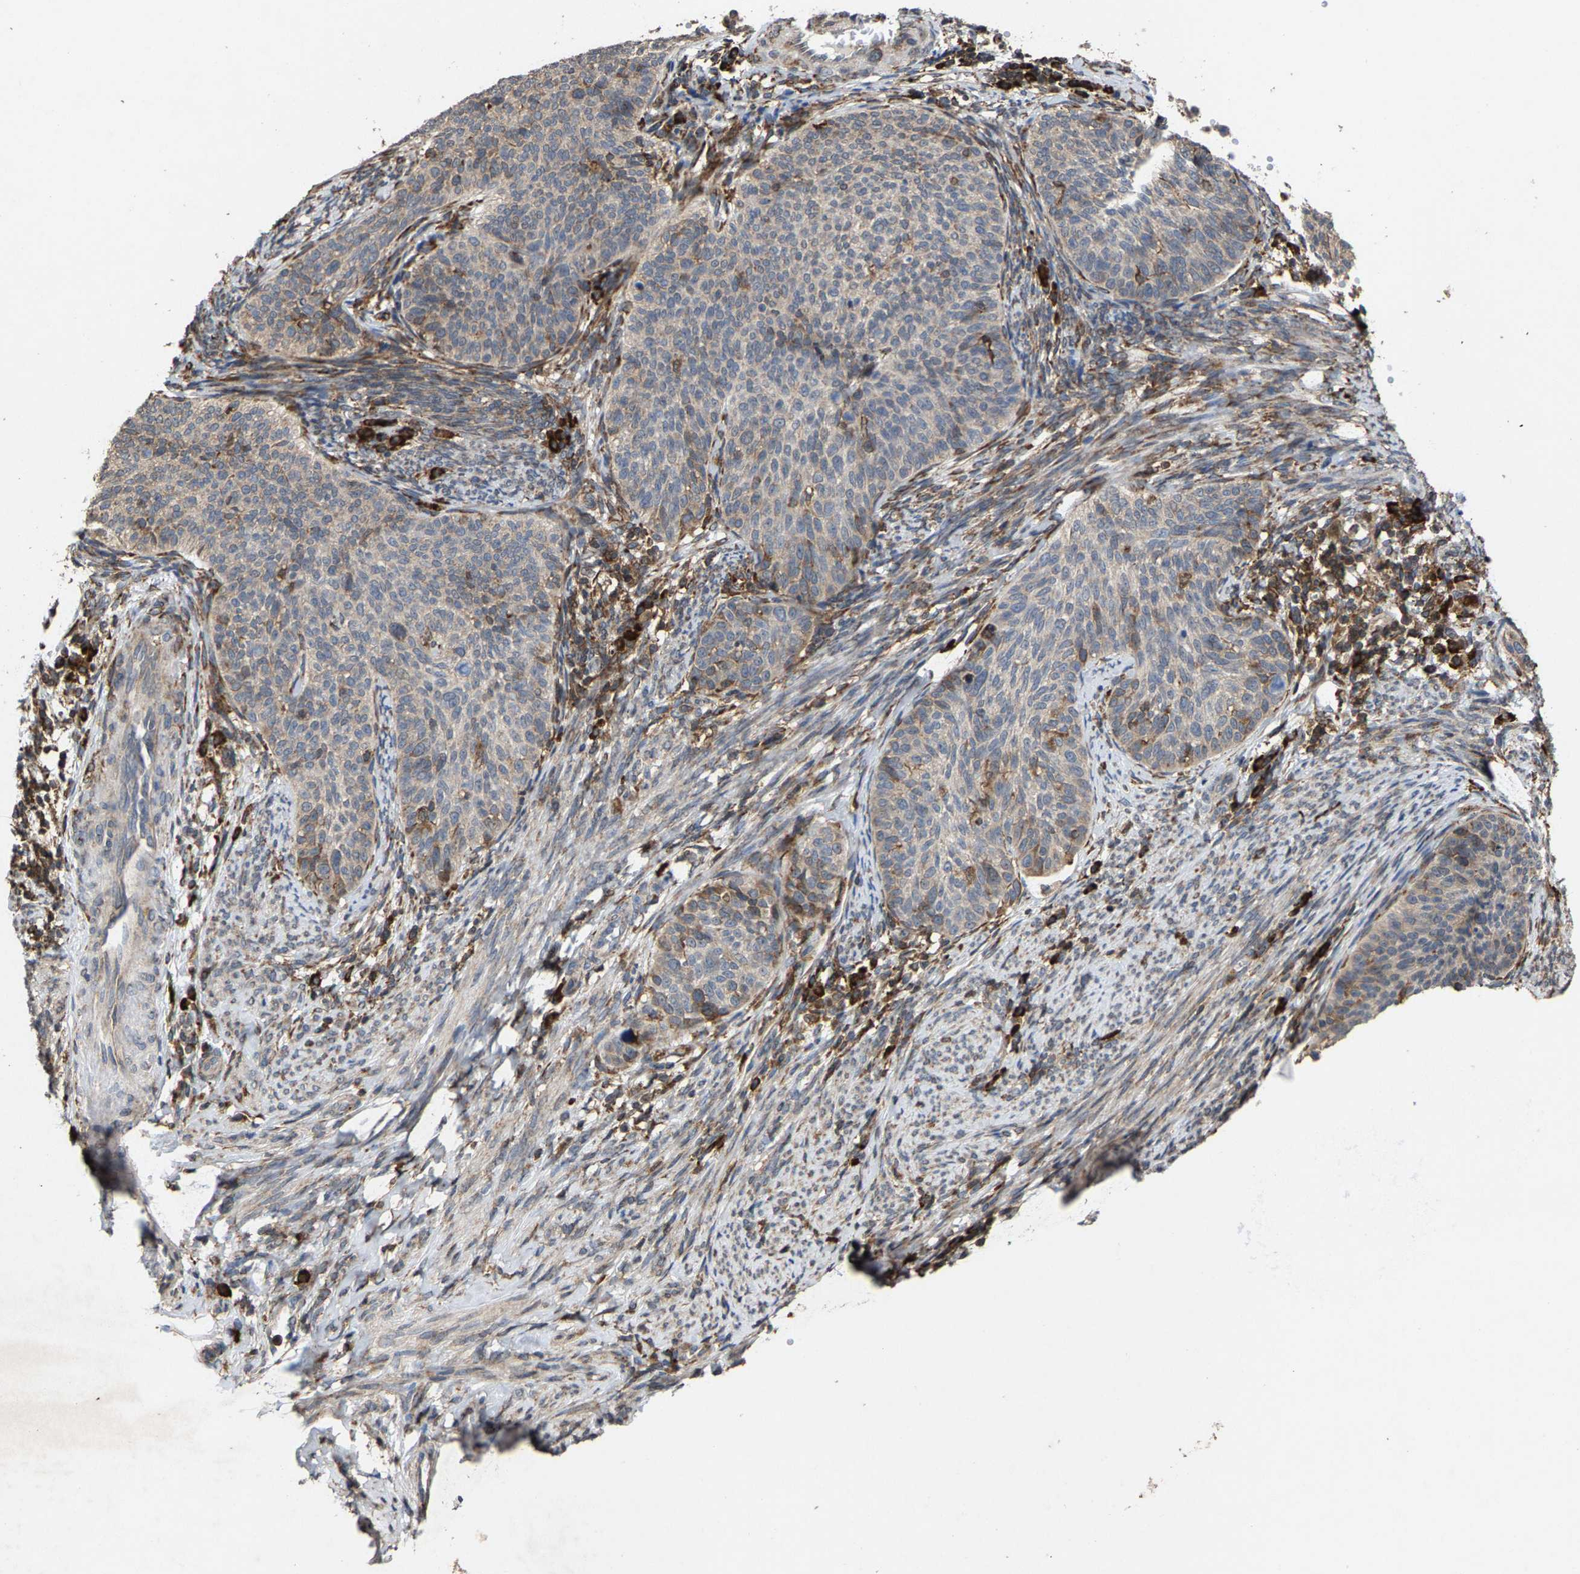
{"staining": {"intensity": "weak", "quantity": "<25%", "location": "cytoplasmic/membranous"}, "tissue": "cervical cancer", "cell_type": "Tumor cells", "image_type": "cancer", "snomed": [{"axis": "morphology", "description": "Squamous cell carcinoma, NOS"}, {"axis": "topography", "description": "Cervix"}], "caption": "Immunohistochemistry (IHC) micrograph of human cervical cancer stained for a protein (brown), which reveals no staining in tumor cells.", "gene": "FGD3", "patient": {"sex": "female", "age": 70}}